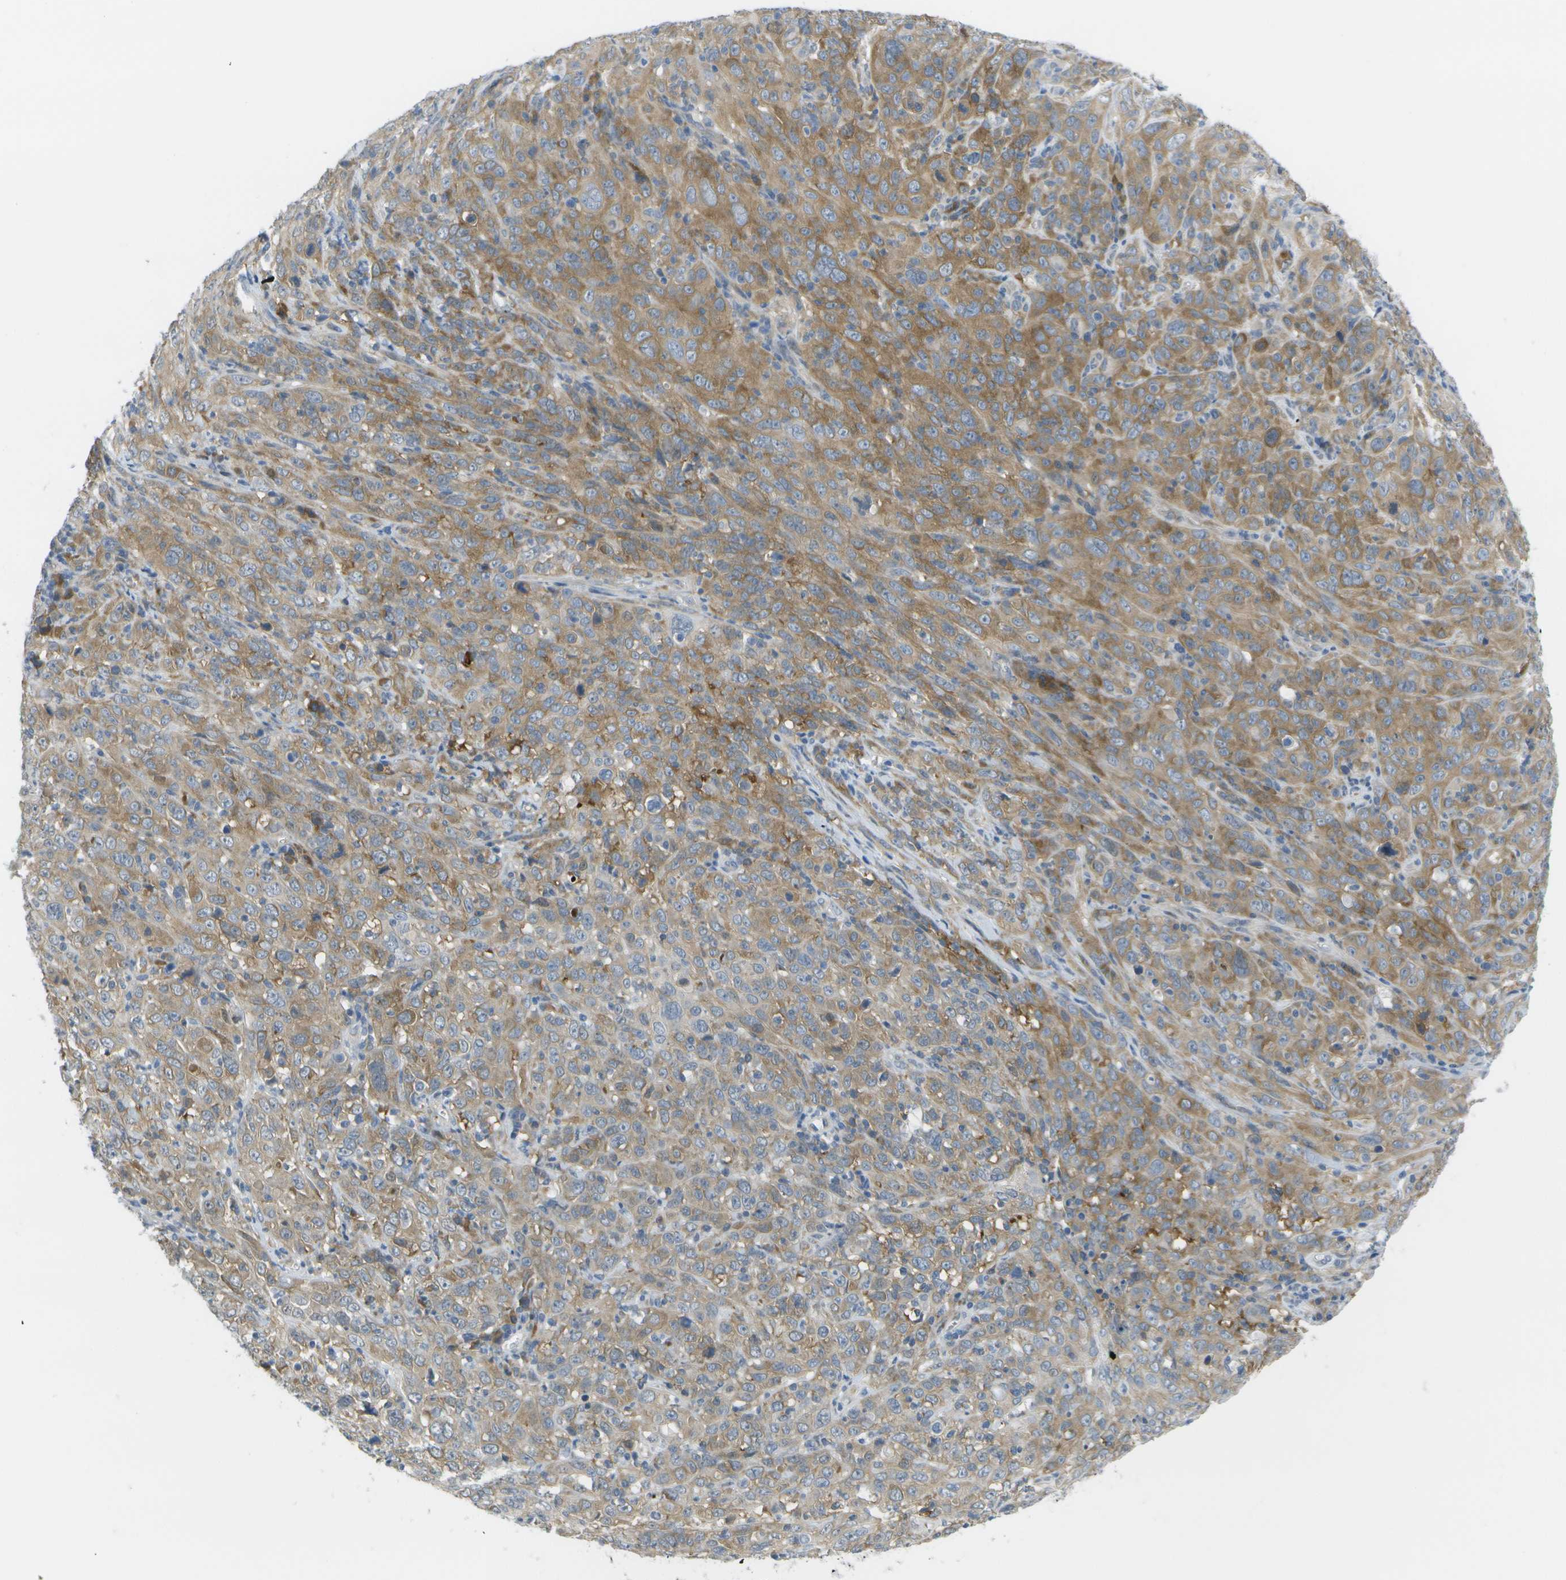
{"staining": {"intensity": "moderate", "quantity": ">75%", "location": "cytoplasmic/membranous"}, "tissue": "cervical cancer", "cell_type": "Tumor cells", "image_type": "cancer", "snomed": [{"axis": "morphology", "description": "Squamous cell carcinoma, NOS"}, {"axis": "topography", "description": "Cervix"}], "caption": "High-magnification brightfield microscopy of cervical cancer stained with DAB (brown) and counterstained with hematoxylin (blue). tumor cells exhibit moderate cytoplasmic/membranous positivity is seen in approximately>75% of cells. Using DAB (brown) and hematoxylin (blue) stains, captured at high magnification using brightfield microscopy.", "gene": "MARCHF8", "patient": {"sex": "female", "age": 46}}